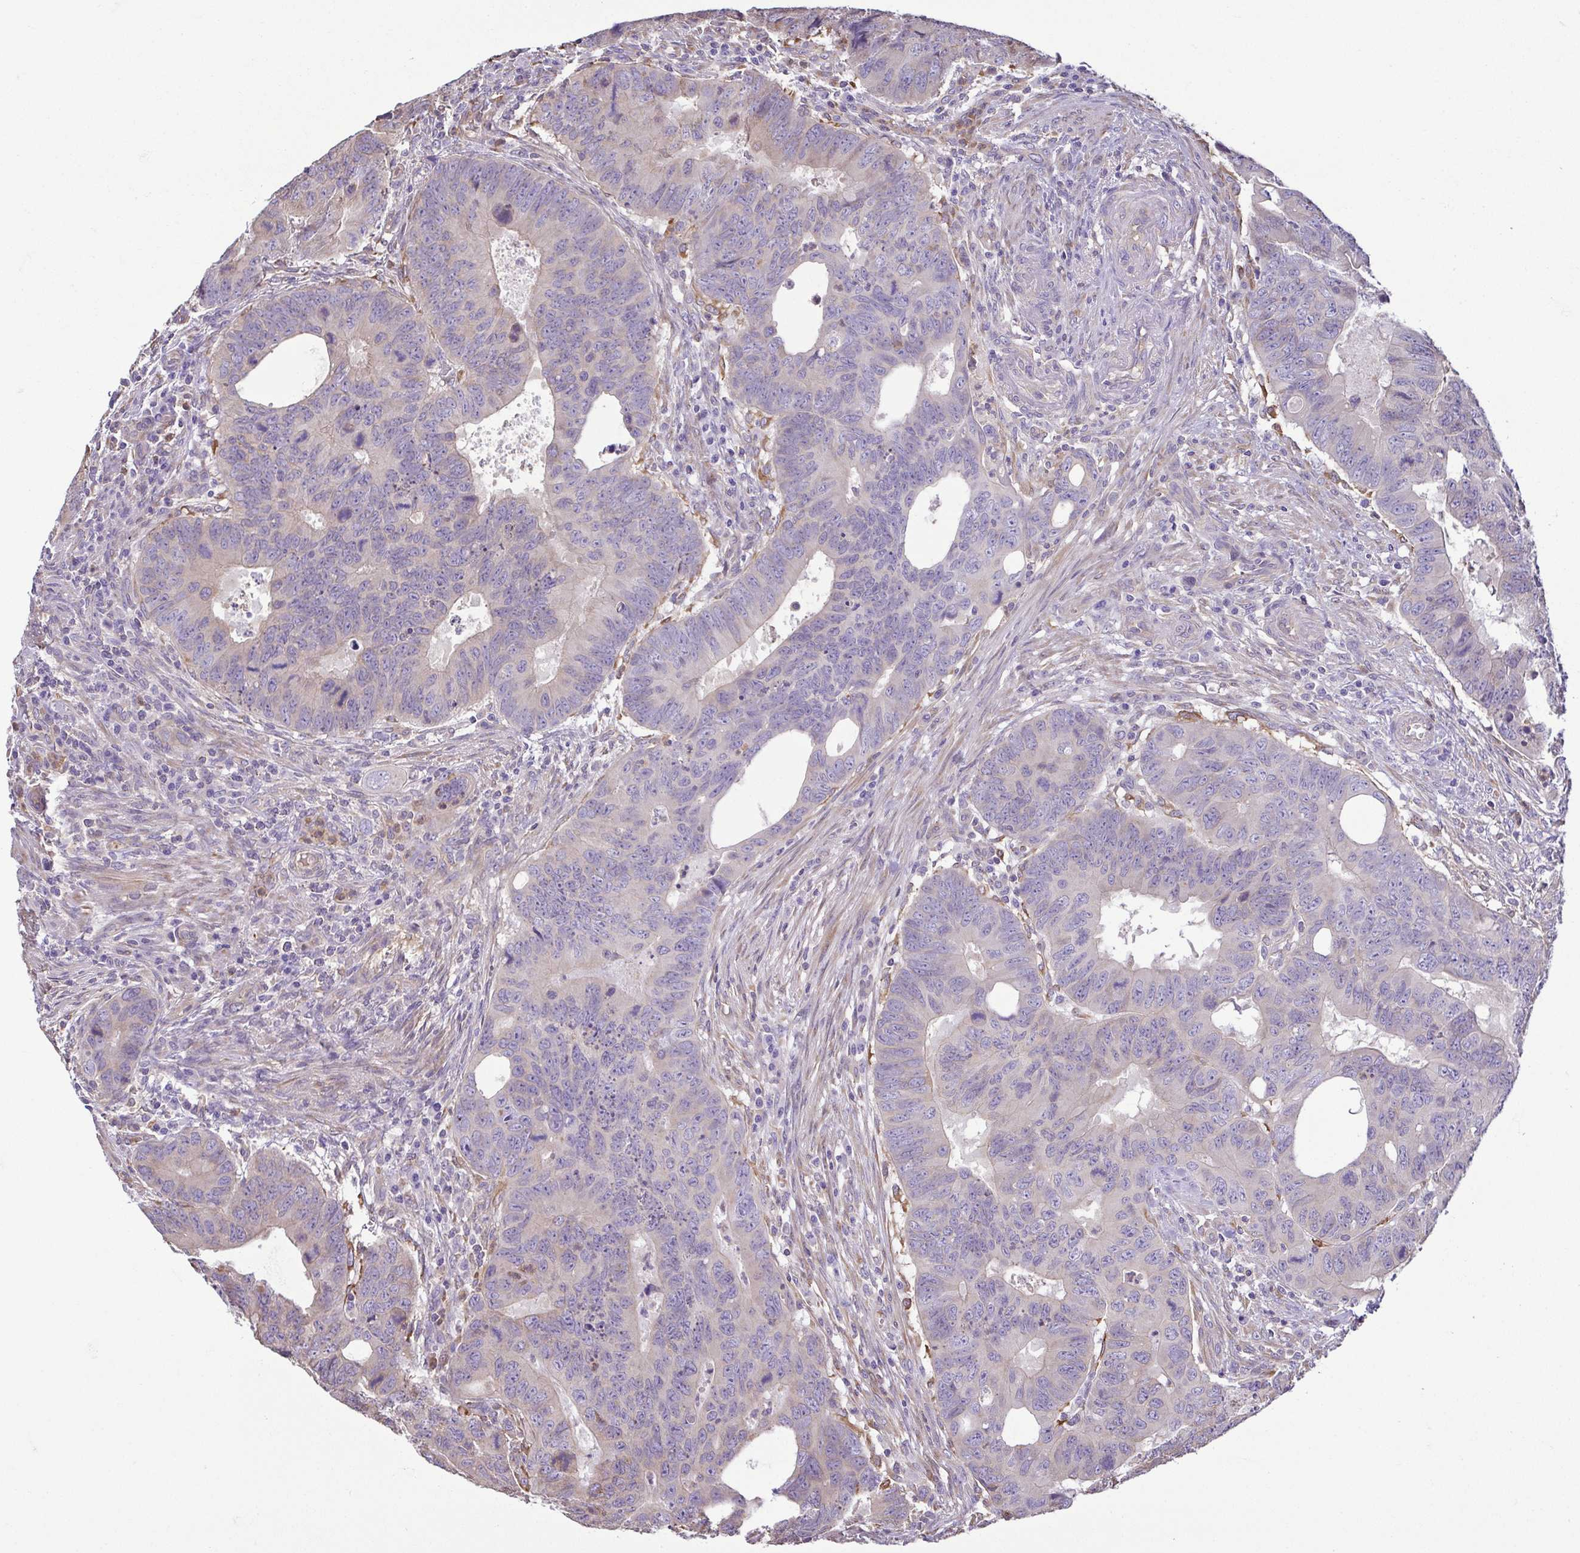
{"staining": {"intensity": "negative", "quantity": "none", "location": "none"}, "tissue": "colorectal cancer", "cell_type": "Tumor cells", "image_type": "cancer", "snomed": [{"axis": "morphology", "description": "Adenocarcinoma, NOS"}, {"axis": "topography", "description": "Colon"}], "caption": "Tumor cells are negative for brown protein staining in adenocarcinoma (colorectal).", "gene": "MYL10", "patient": {"sex": "male", "age": 62}}